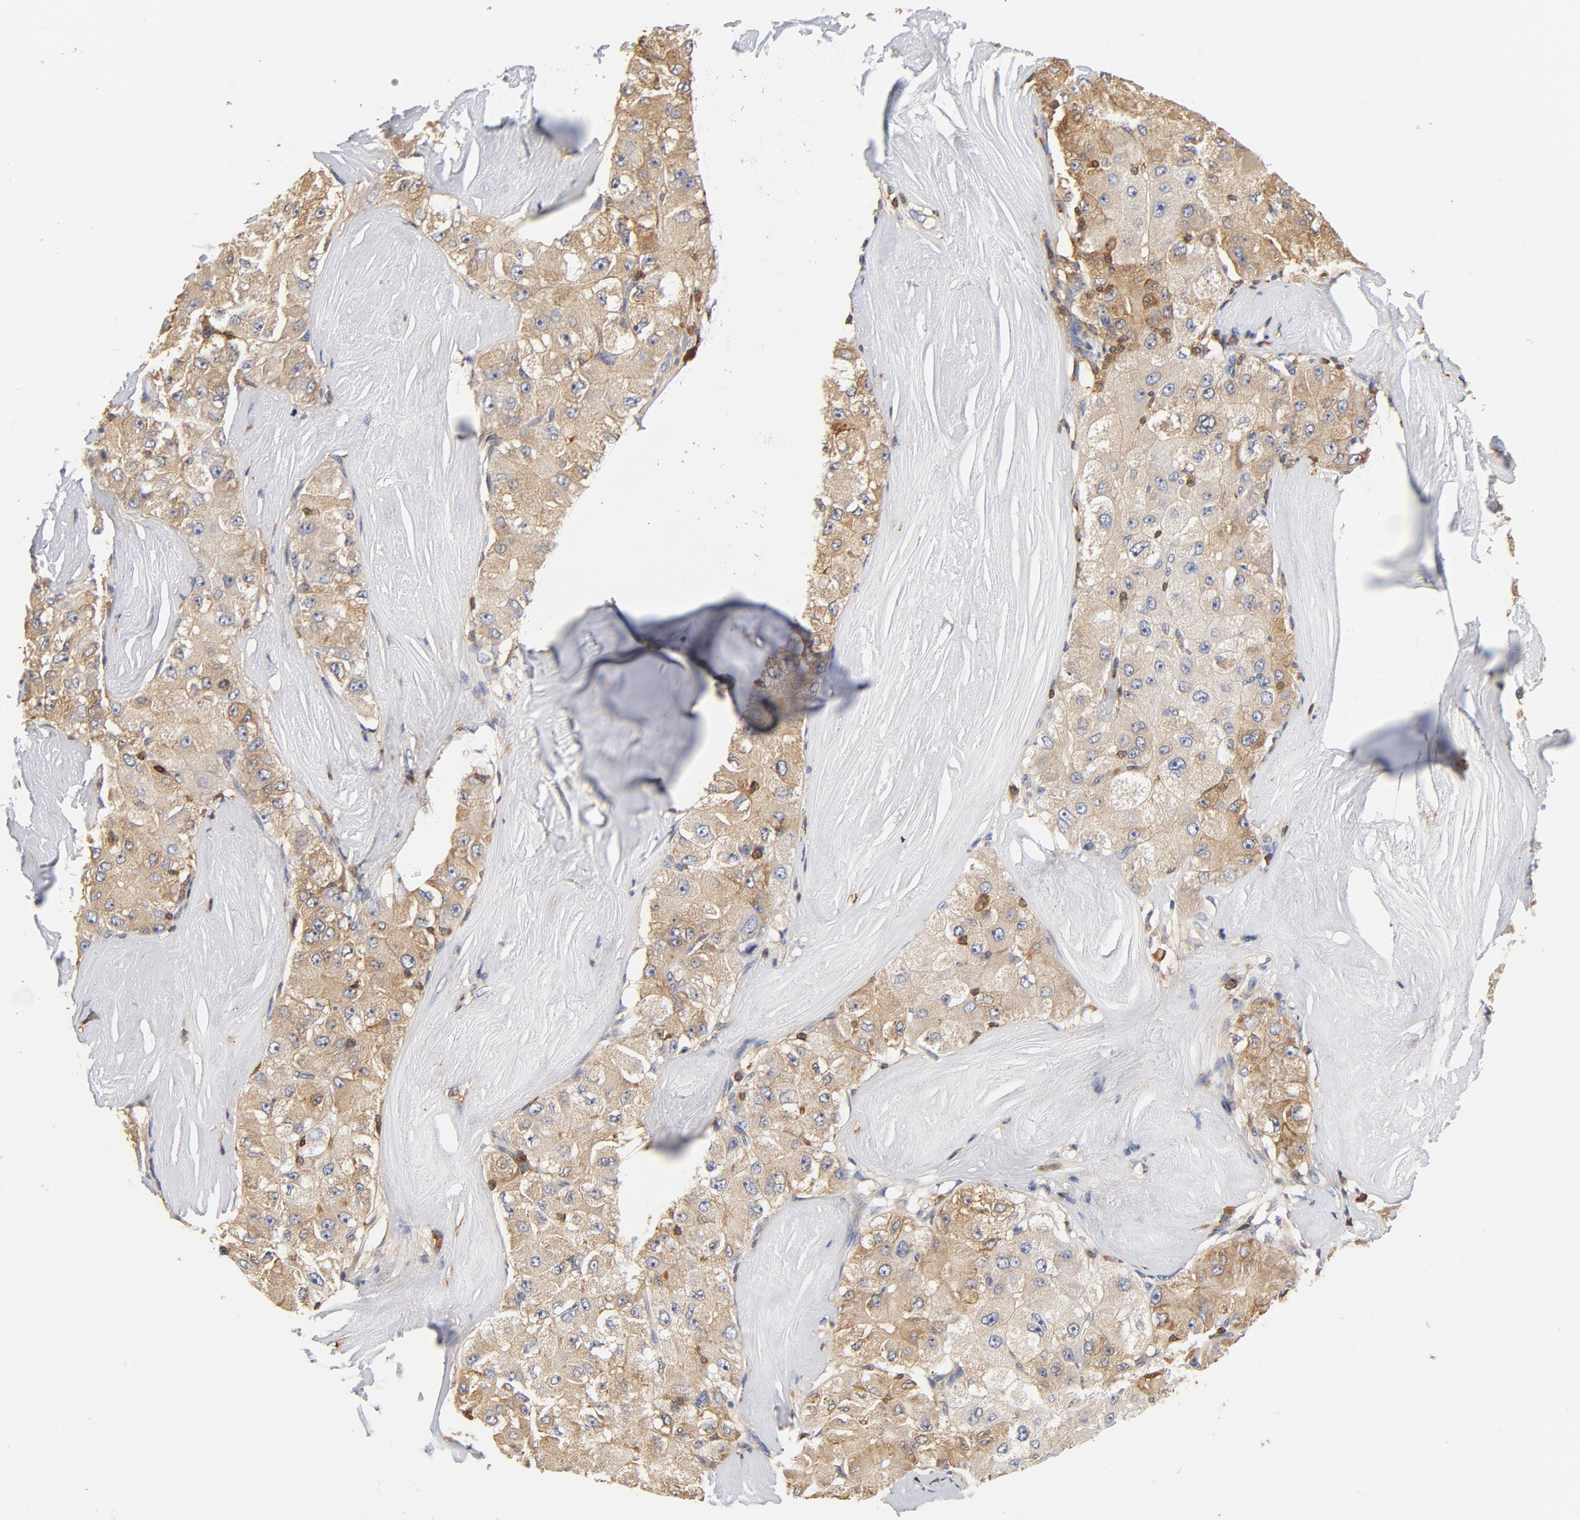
{"staining": {"intensity": "weak", "quantity": ">75%", "location": "cytoplasmic/membranous"}, "tissue": "liver cancer", "cell_type": "Tumor cells", "image_type": "cancer", "snomed": [{"axis": "morphology", "description": "Carcinoma, Hepatocellular, NOS"}, {"axis": "topography", "description": "Liver"}], "caption": "Hepatocellular carcinoma (liver) tissue displays weak cytoplasmic/membranous staining in about >75% of tumor cells, visualized by immunohistochemistry. Immunohistochemistry (ihc) stains the protein of interest in brown and the nuclei are stained blue.", "gene": "EZR", "patient": {"sex": "male", "age": 80}}